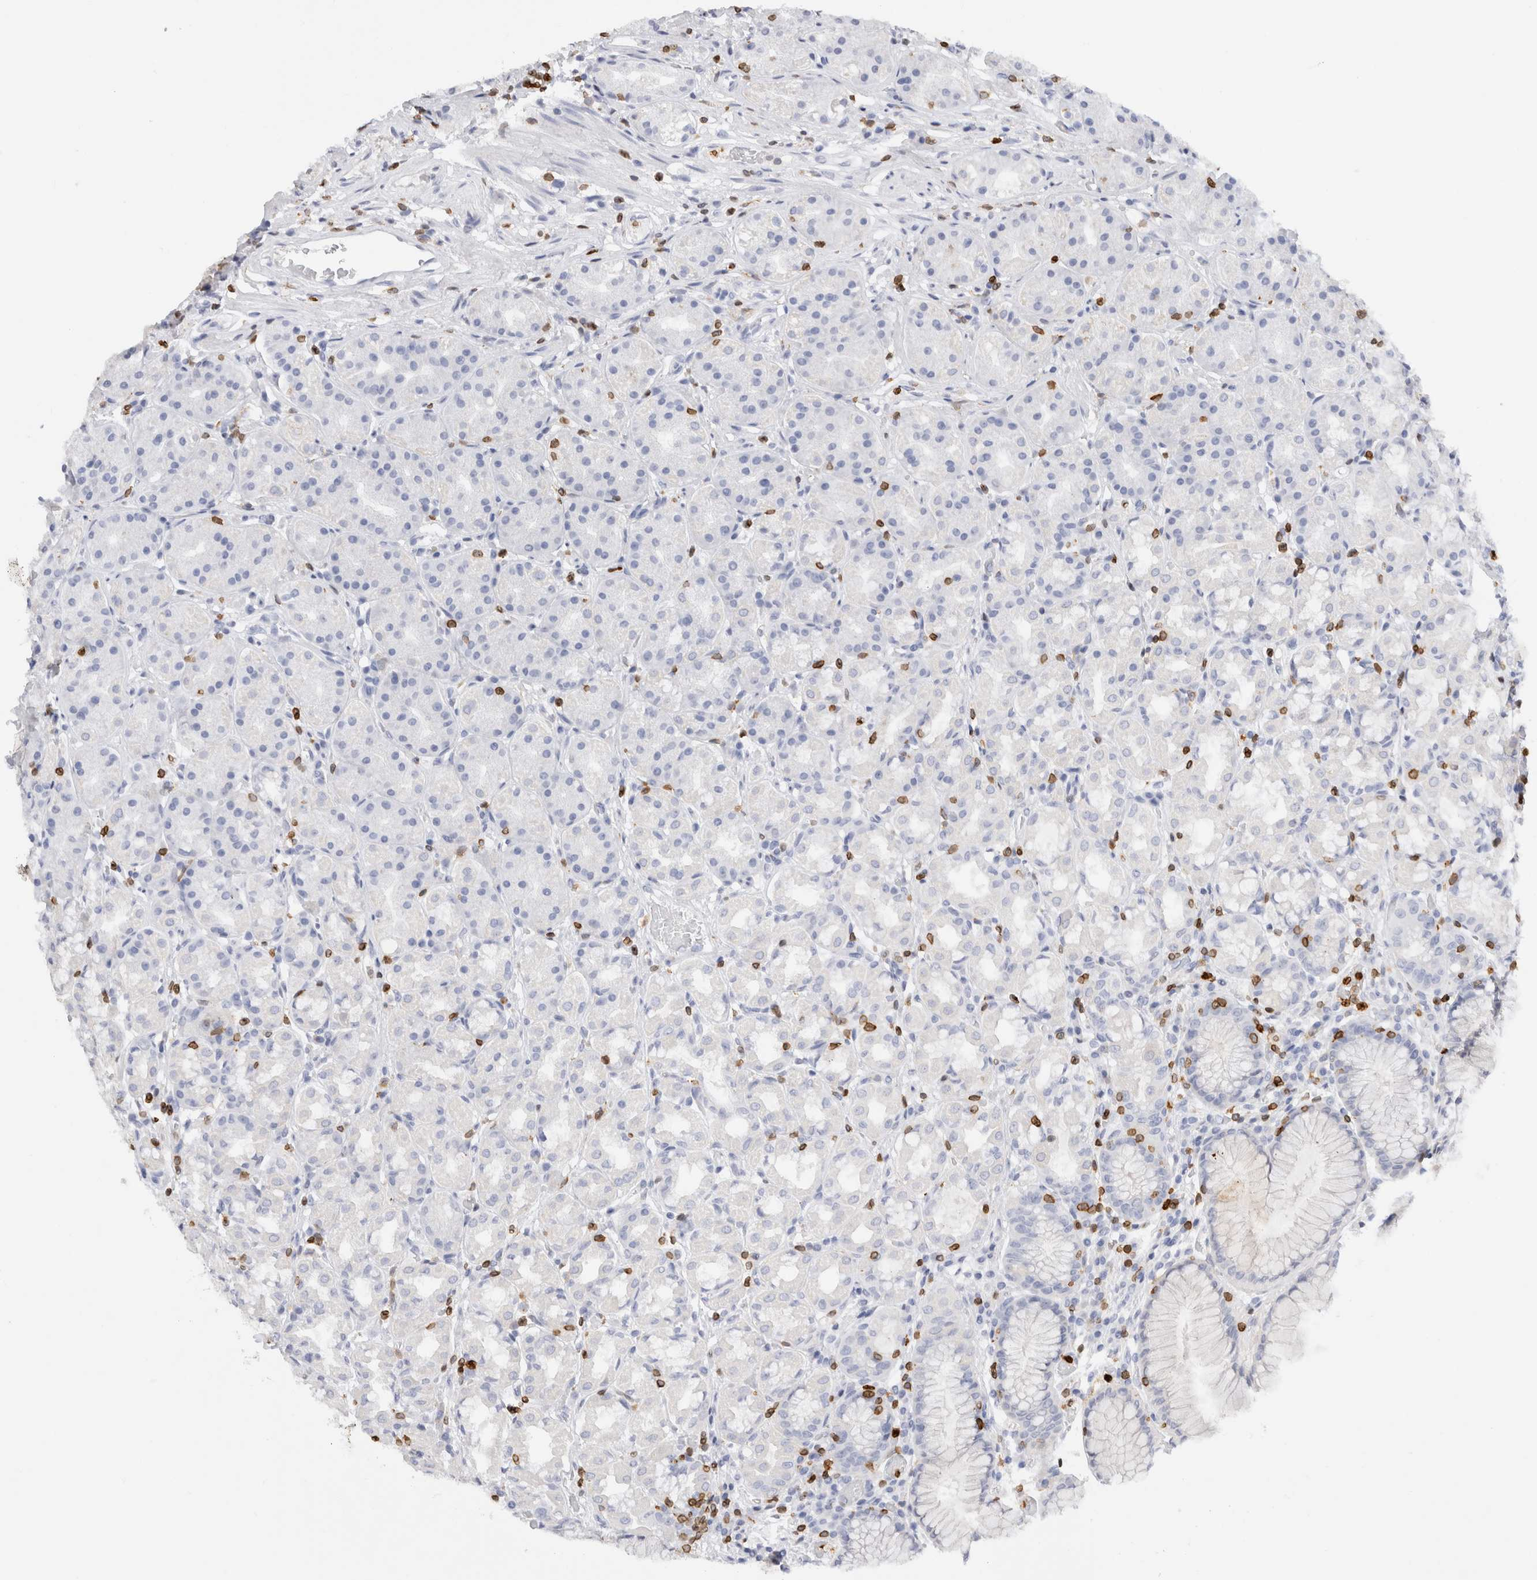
{"staining": {"intensity": "negative", "quantity": "none", "location": "none"}, "tissue": "stomach", "cell_type": "Glandular cells", "image_type": "normal", "snomed": [{"axis": "morphology", "description": "Normal tissue, NOS"}, {"axis": "topography", "description": "Stomach, lower"}], "caption": "This histopathology image is of normal stomach stained with immunohistochemistry to label a protein in brown with the nuclei are counter-stained blue. There is no staining in glandular cells.", "gene": "ALOX5AP", "patient": {"sex": "female", "age": 56}}